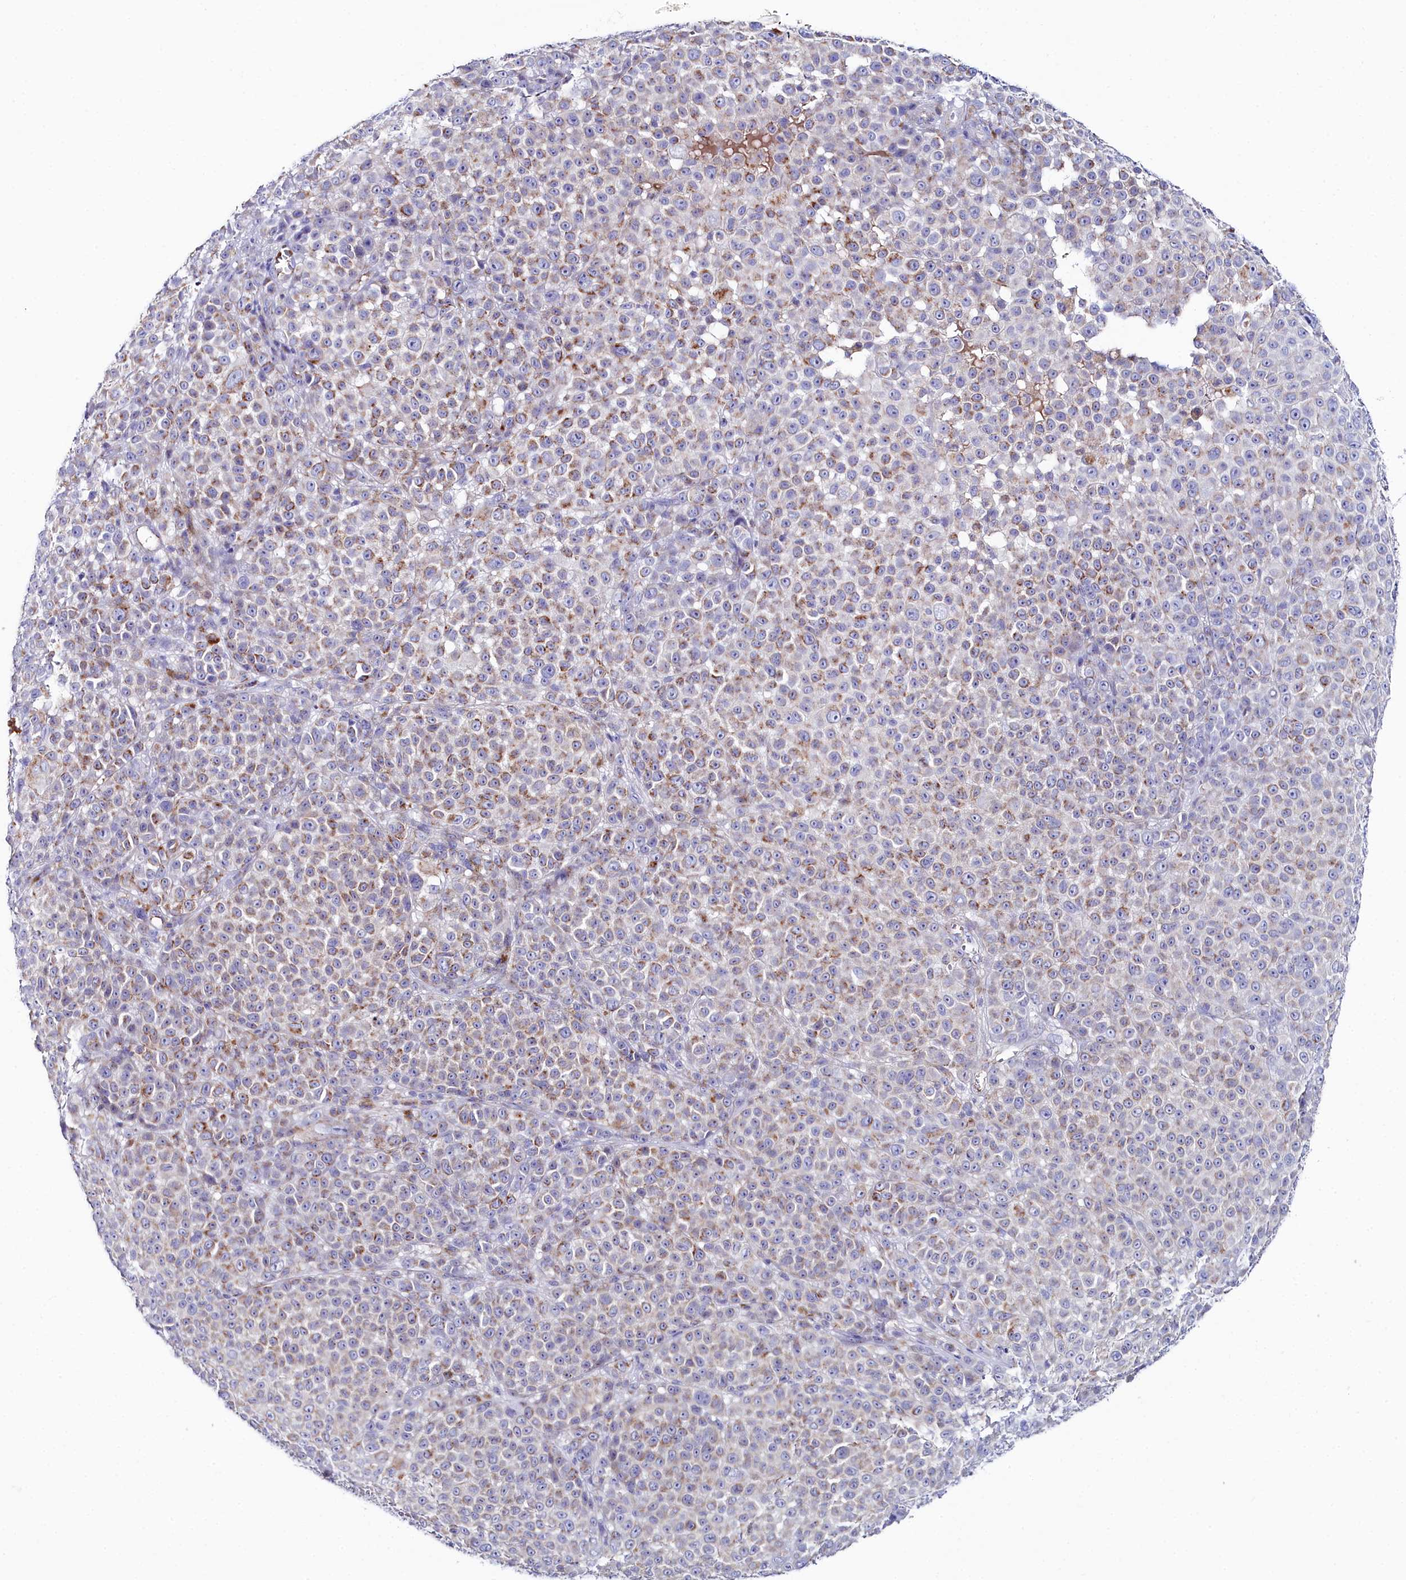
{"staining": {"intensity": "moderate", "quantity": ">75%", "location": "cytoplasmic/membranous"}, "tissue": "melanoma", "cell_type": "Tumor cells", "image_type": "cancer", "snomed": [{"axis": "morphology", "description": "Malignant melanoma, NOS"}, {"axis": "topography", "description": "Skin"}], "caption": "Protein analysis of malignant melanoma tissue shows moderate cytoplasmic/membranous expression in about >75% of tumor cells.", "gene": "SLC49A3", "patient": {"sex": "female", "age": 94}}